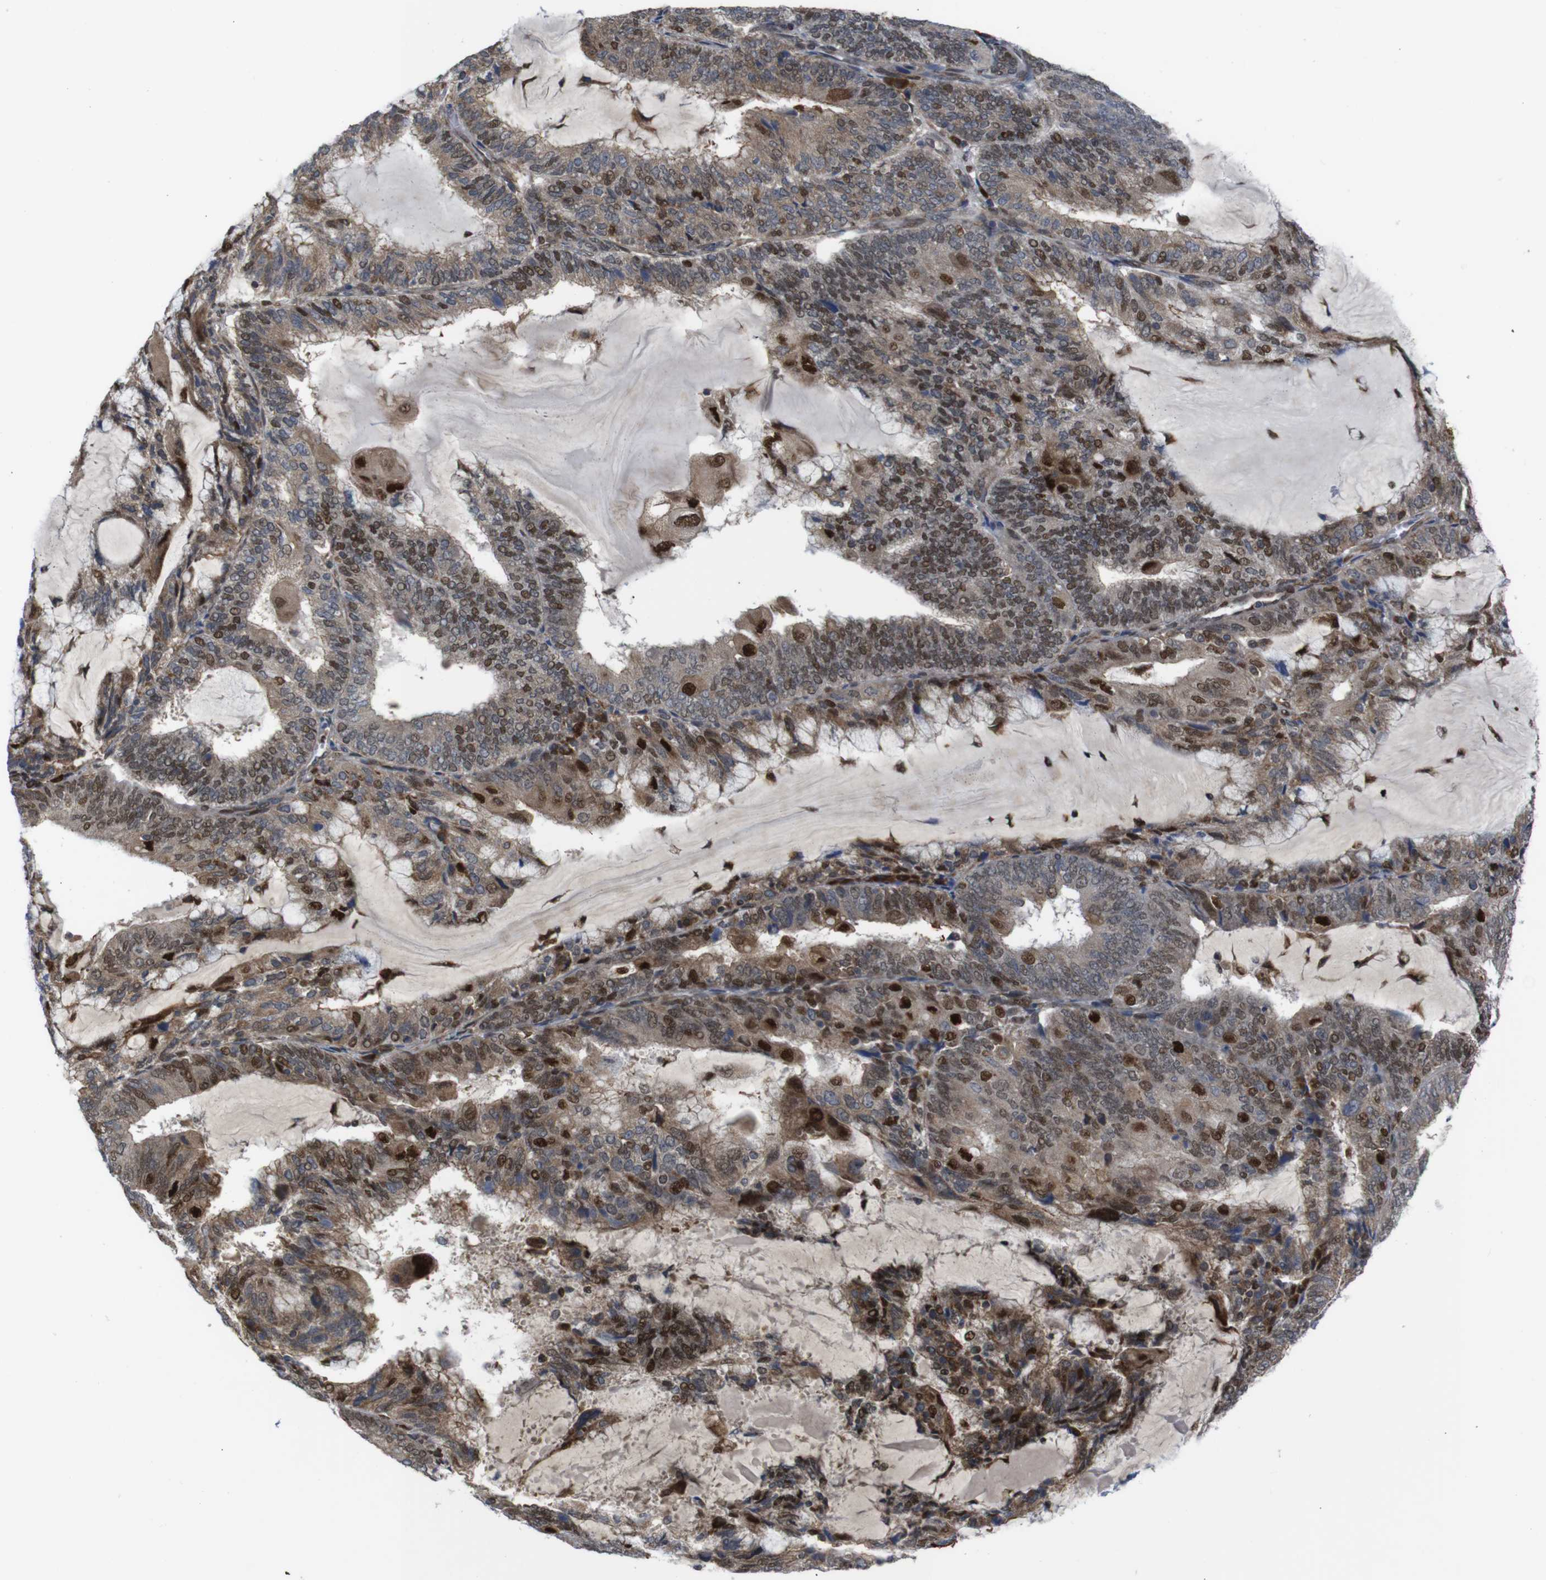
{"staining": {"intensity": "moderate", "quantity": ">75%", "location": "cytoplasmic/membranous,nuclear"}, "tissue": "endometrial cancer", "cell_type": "Tumor cells", "image_type": "cancer", "snomed": [{"axis": "morphology", "description": "Adenocarcinoma, NOS"}, {"axis": "topography", "description": "Endometrium"}], "caption": "Protein staining of endometrial adenocarcinoma tissue reveals moderate cytoplasmic/membranous and nuclear staining in about >75% of tumor cells.", "gene": "PTPN1", "patient": {"sex": "female", "age": 81}}